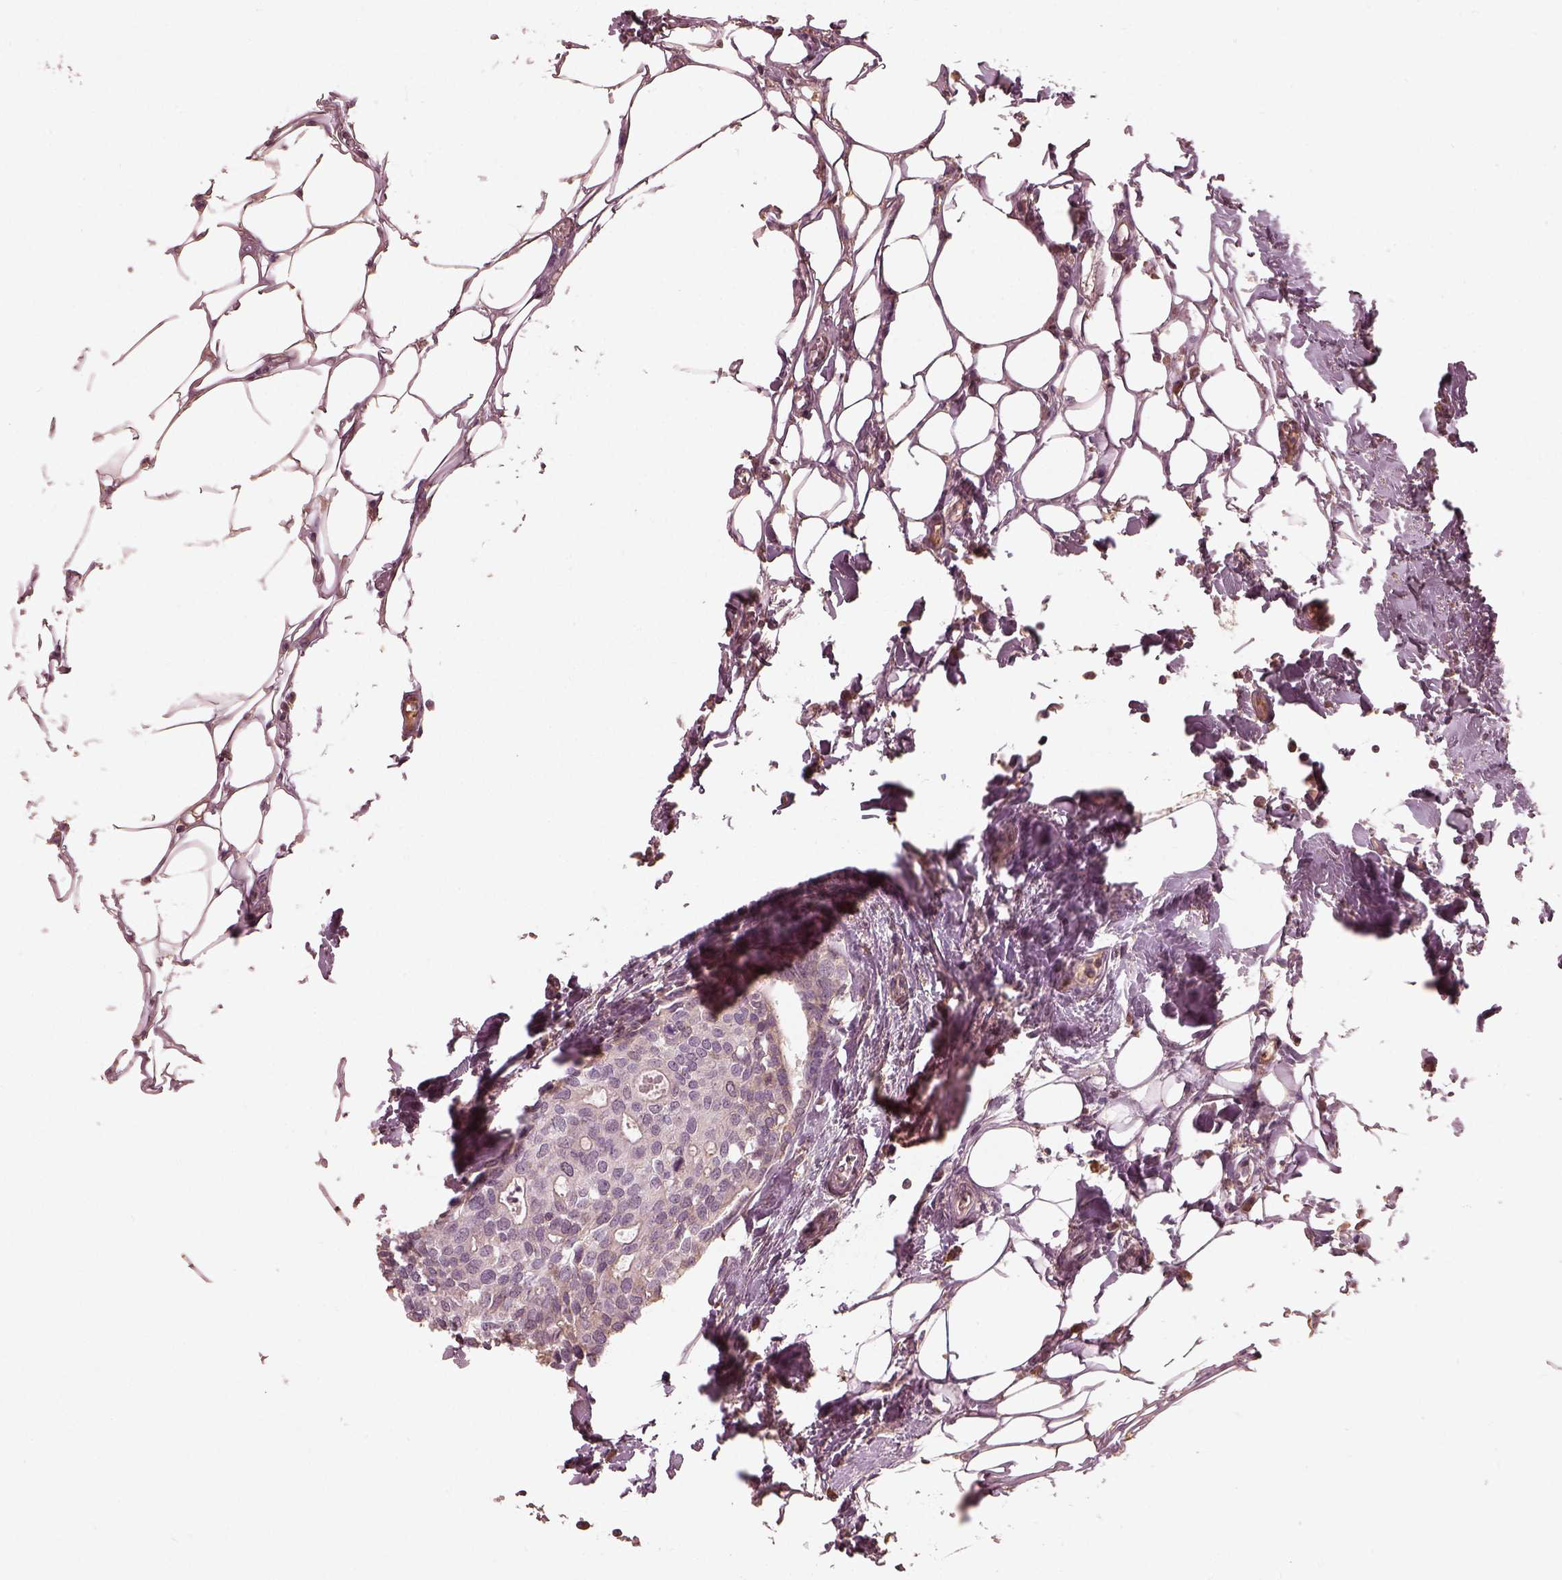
{"staining": {"intensity": "negative", "quantity": "none", "location": "none"}, "tissue": "breast cancer", "cell_type": "Tumor cells", "image_type": "cancer", "snomed": [{"axis": "morphology", "description": "Duct carcinoma"}, {"axis": "topography", "description": "Breast"}], "caption": "This is an immunohistochemistry photomicrograph of infiltrating ductal carcinoma (breast). There is no staining in tumor cells.", "gene": "CALR3", "patient": {"sex": "female", "age": 83}}